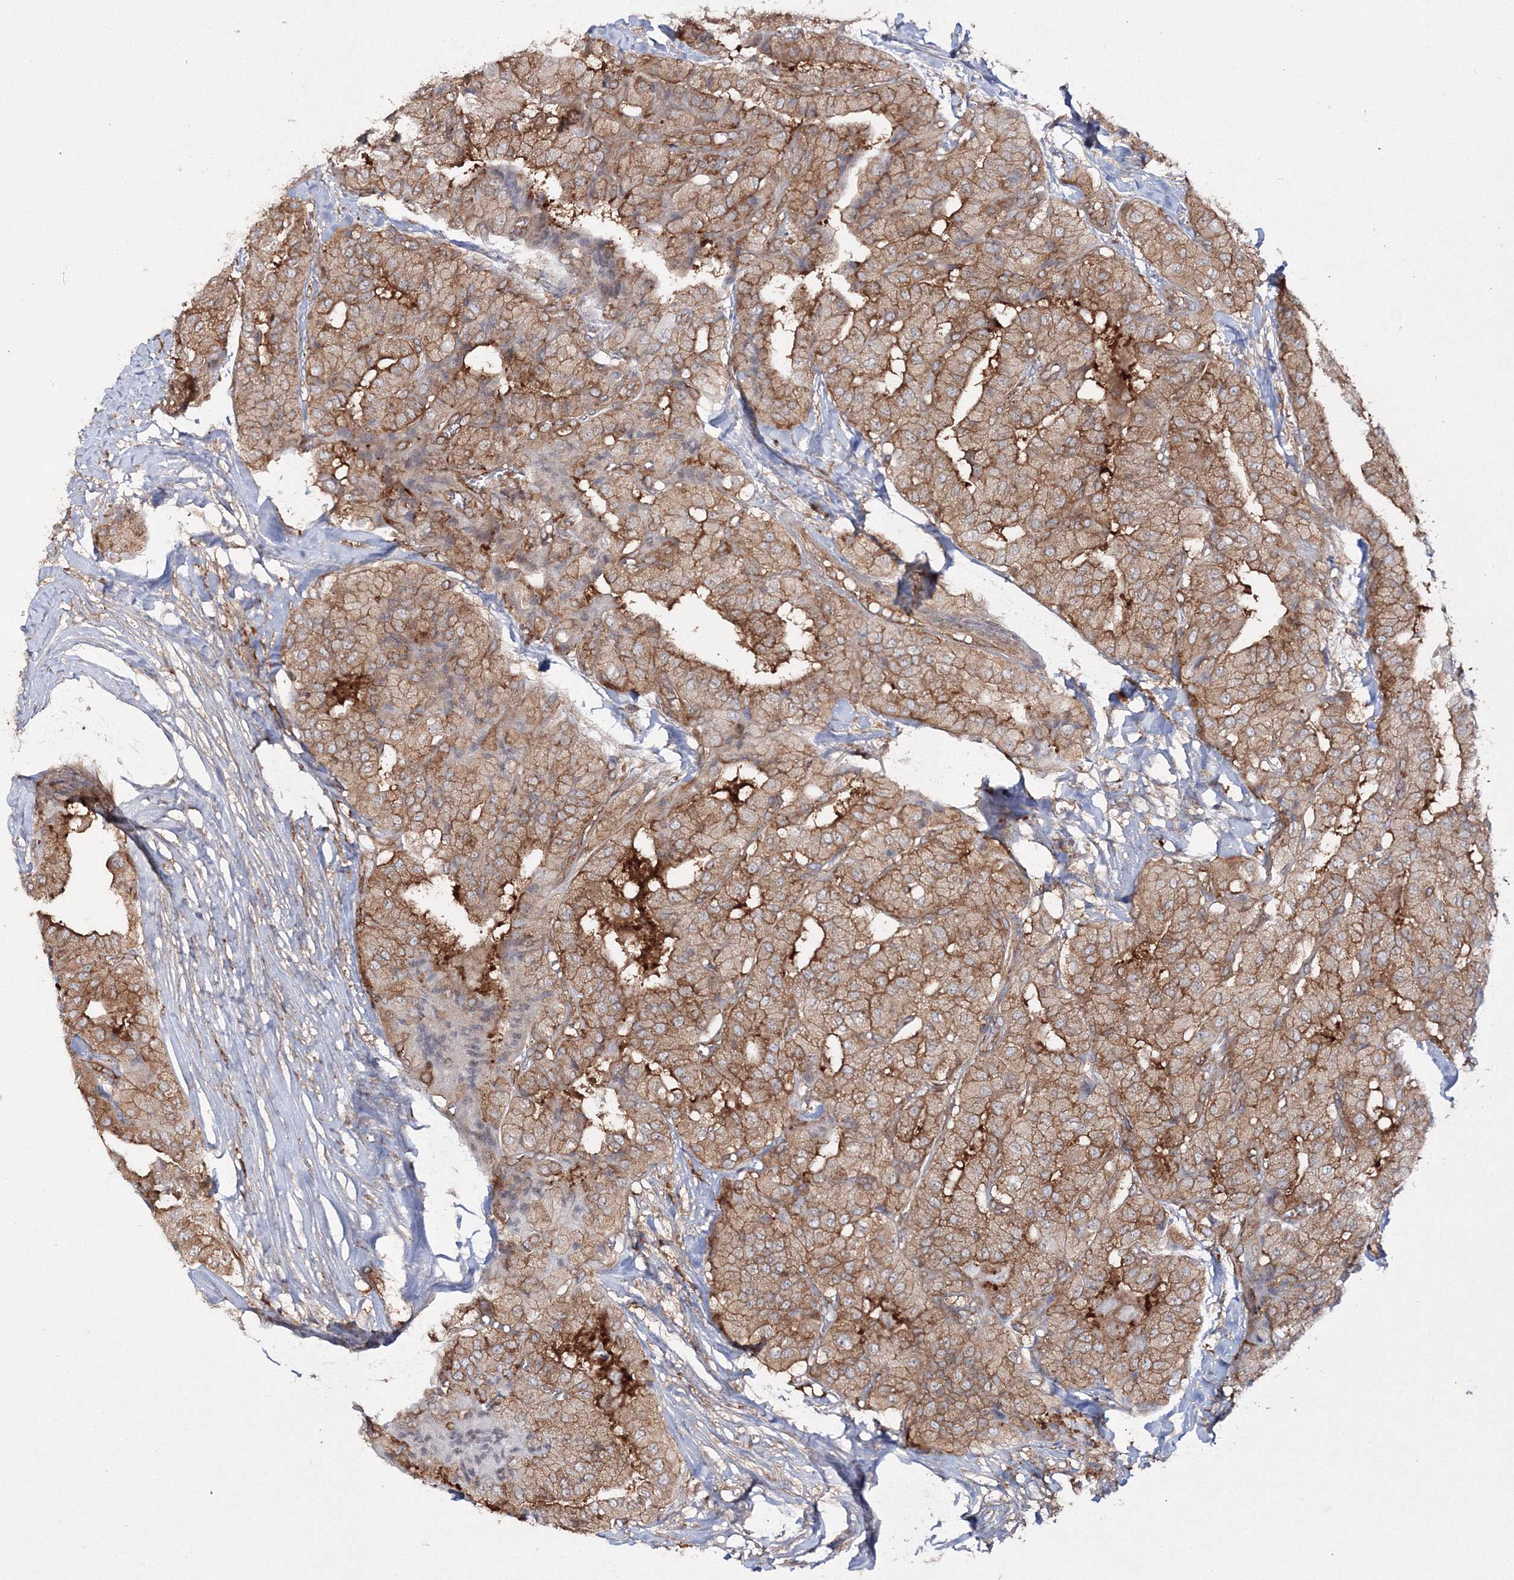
{"staining": {"intensity": "moderate", "quantity": ">75%", "location": "cytoplasmic/membranous"}, "tissue": "thyroid cancer", "cell_type": "Tumor cells", "image_type": "cancer", "snomed": [{"axis": "morphology", "description": "Papillary adenocarcinoma, NOS"}, {"axis": "topography", "description": "Thyroid gland"}], "caption": "The histopathology image reveals immunohistochemical staining of thyroid cancer. There is moderate cytoplasmic/membranous positivity is appreciated in about >75% of tumor cells.", "gene": "HARS1", "patient": {"sex": "female", "age": 59}}